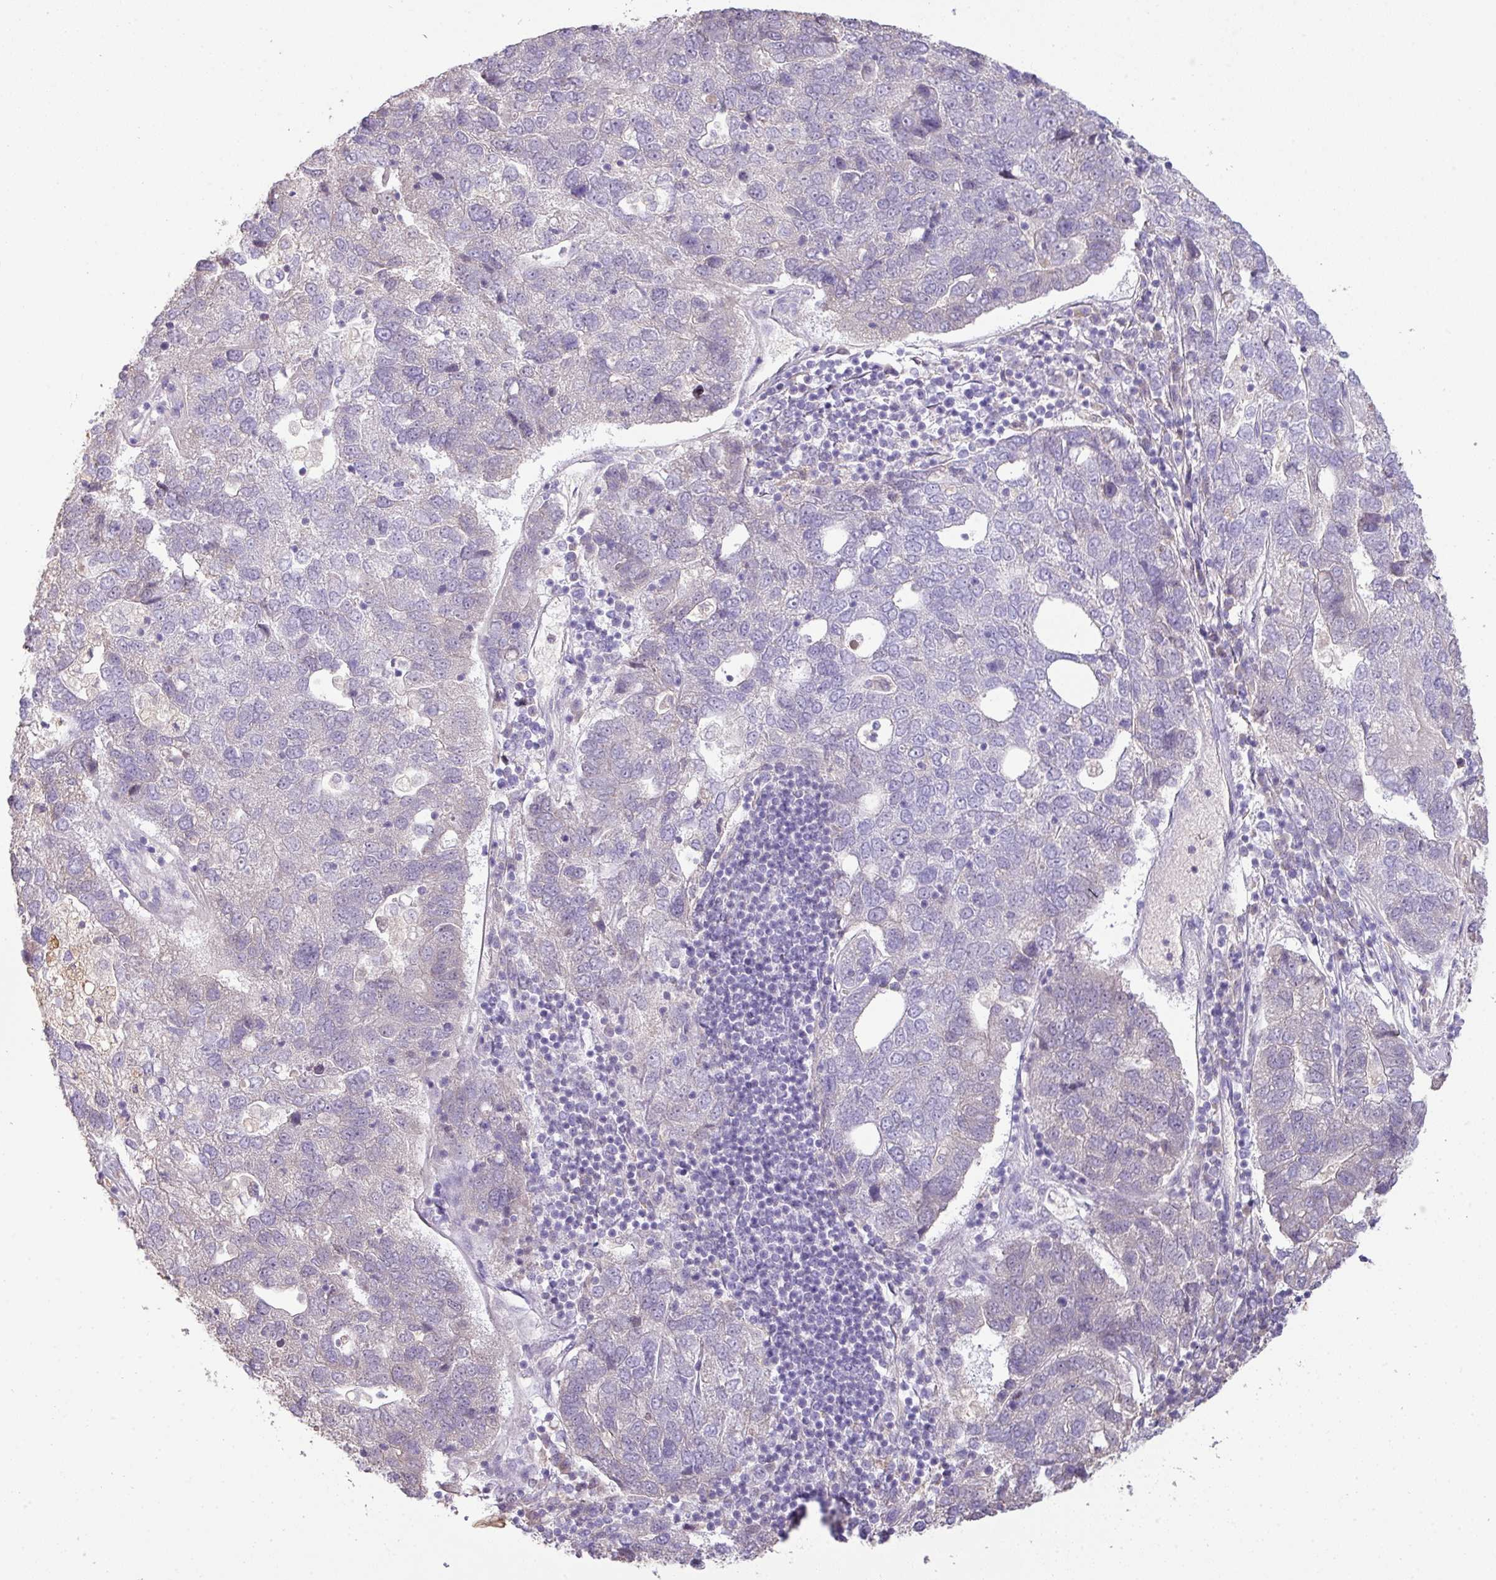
{"staining": {"intensity": "negative", "quantity": "none", "location": "none"}, "tissue": "pancreatic cancer", "cell_type": "Tumor cells", "image_type": "cancer", "snomed": [{"axis": "morphology", "description": "Adenocarcinoma, NOS"}, {"axis": "topography", "description": "Pancreas"}], "caption": "Immunohistochemistry of pancreatic adenocarcinoma displays no expression in tumor cells. (Stains: DAB (3,3'-diaminobenzidine) immunohistochemistry with hematoxylin counter stain, Microscopy: brightfield microscopy at high magnification).", "gene": "OR6C6", "patient": {"sex": "female", "age": 61}}